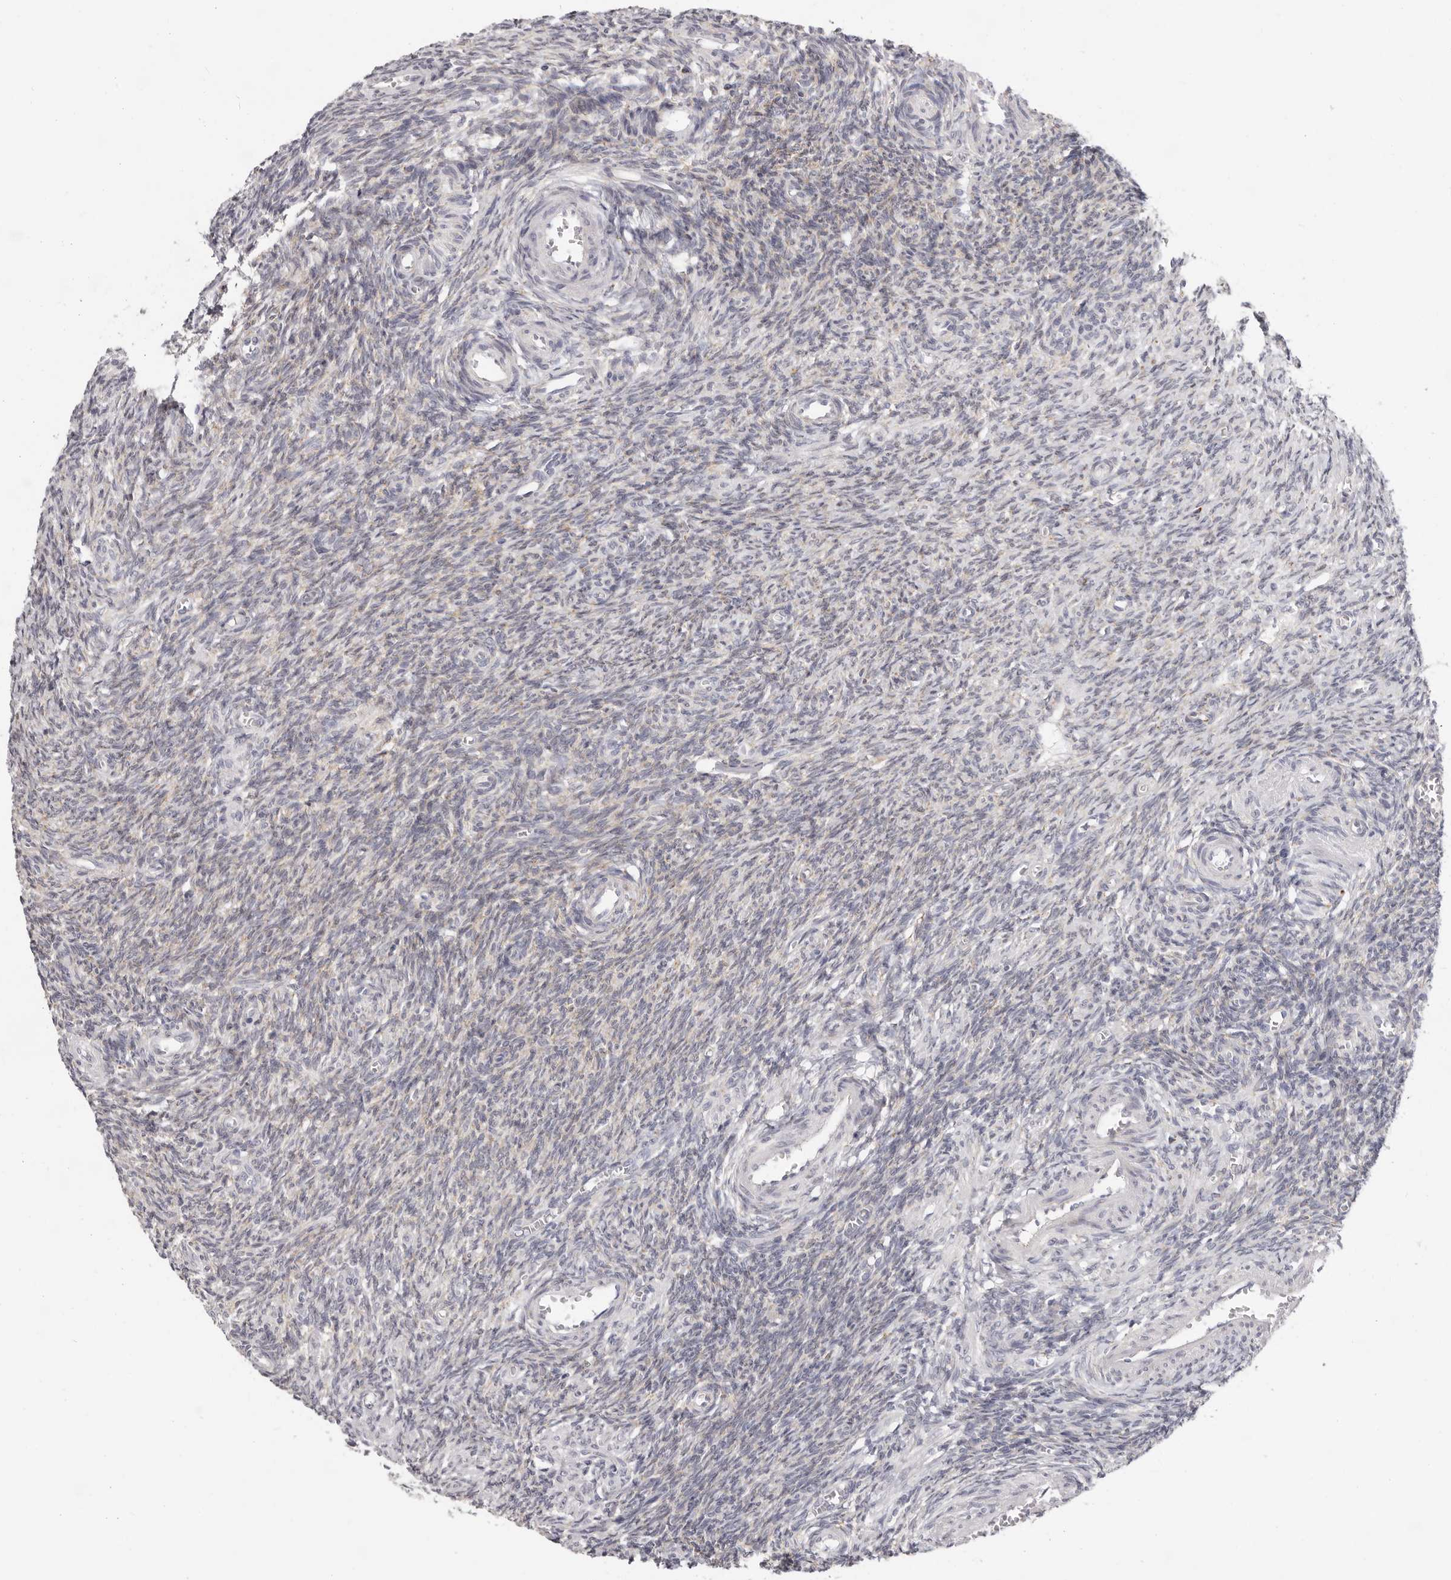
{"staining": {"intensity": "negative", "quantity": "none", "location": "none"}, "tissue": "ovary", "cell_type": "Ovarian stroma cells", "image_type": "normal", "snomed": [{"axis": "morphology", "description": "Normal tissue, NOS"}, {"axis": "topography", "description": "Ovary"}], "caption": "Protein analysis of benign ovary displays no significant positivity in ovarian stroma cells.", "gene": "IL32", "patient": {"sex": "female", "age": 27}}